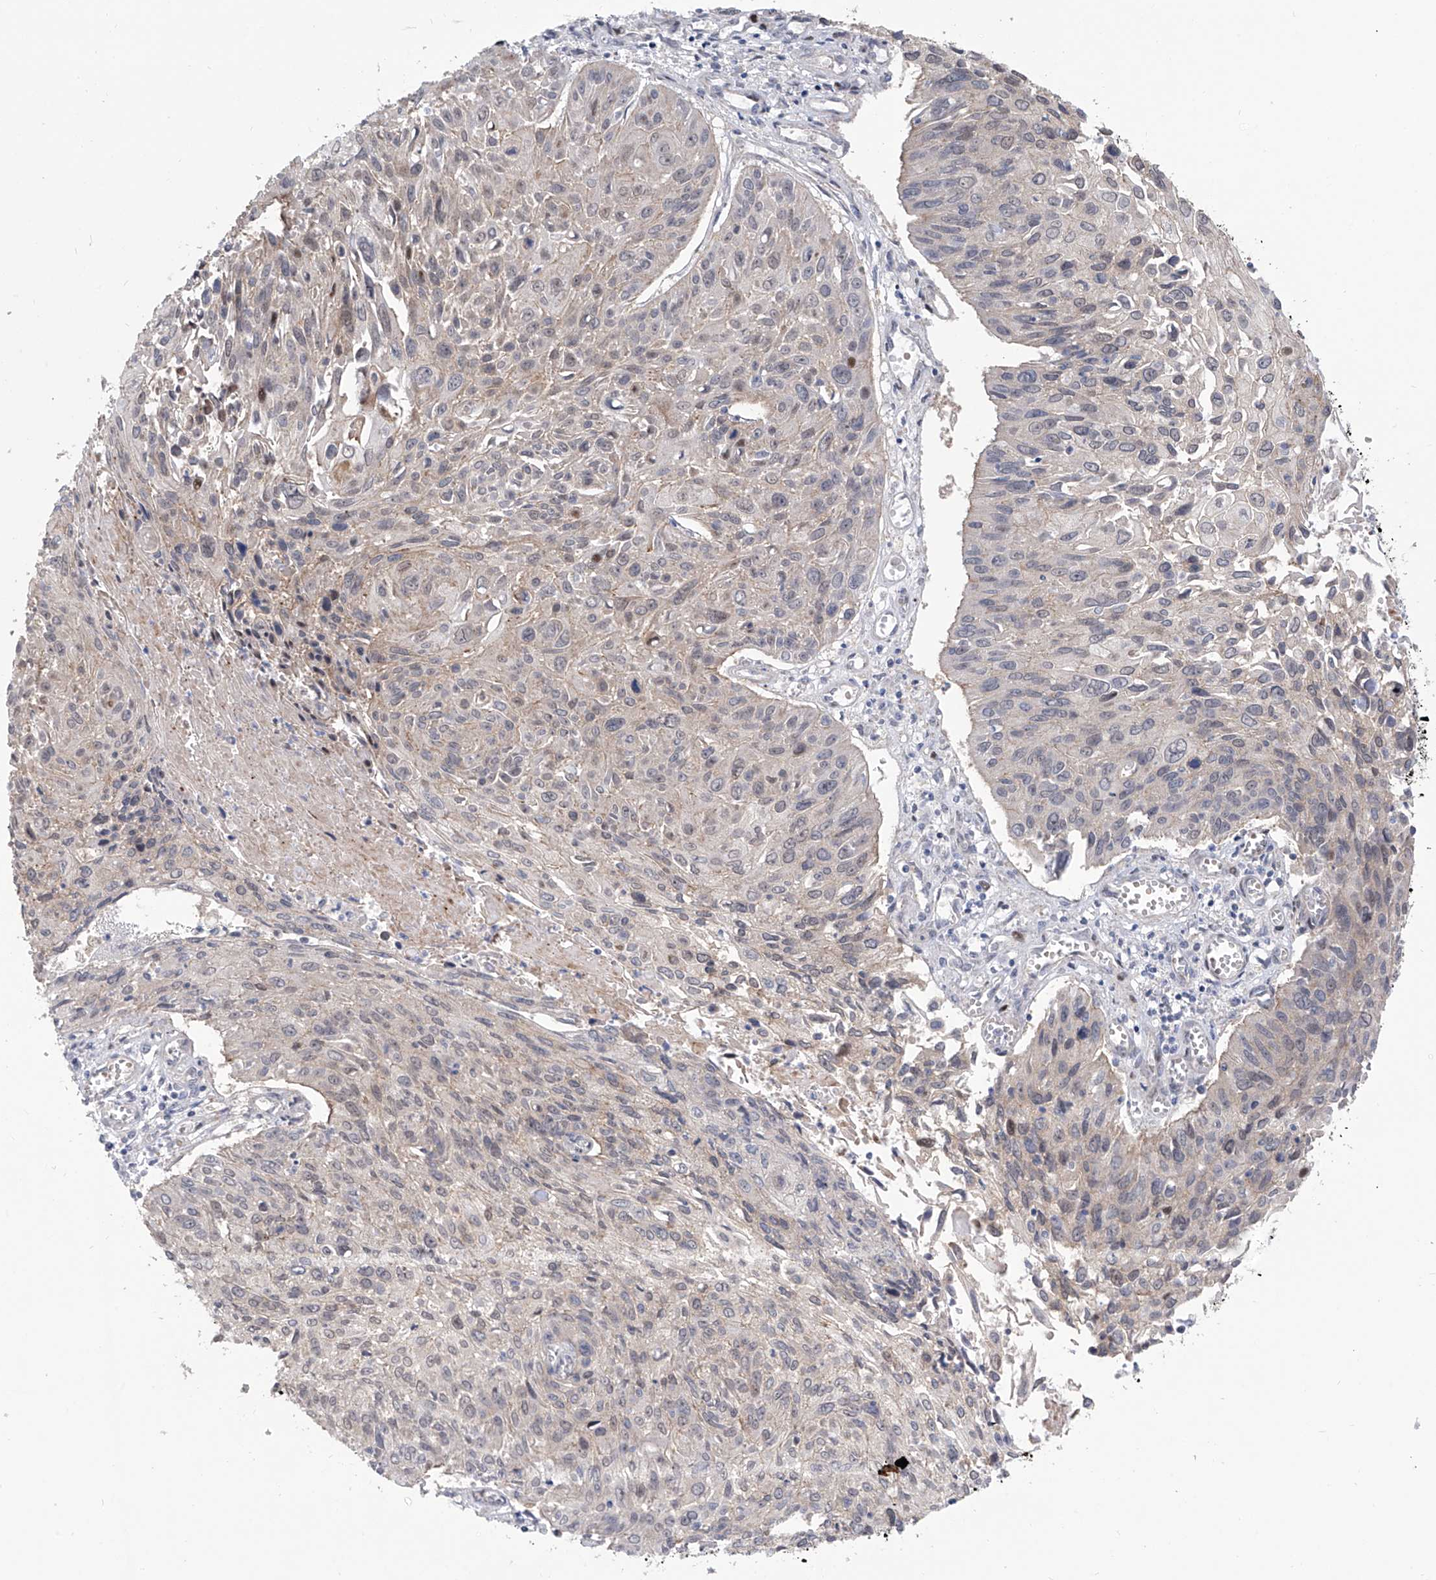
{"staining": {"intensity": "negative", "quantity": "none", "location": "none"}, "tissue": "cervical cancer", "cell_type": "Tumor cells", "image_type": "cancer", "snomed": [{"axis": "morphology", "description": "Squamous cell carcinoma, NOS"}, {"axis": "topography", "description": "Cervix"}], "caption": "An immunohistochemistry (IHC) photomicrograph of cervical cancer is shown. There is no staining in tumor cells of cervical cancer. (DAB IHC visualized using brightfield microscopy, high magnification).", "gene": "LRRC1", "patient": {"sex": "female", "age": 51}}